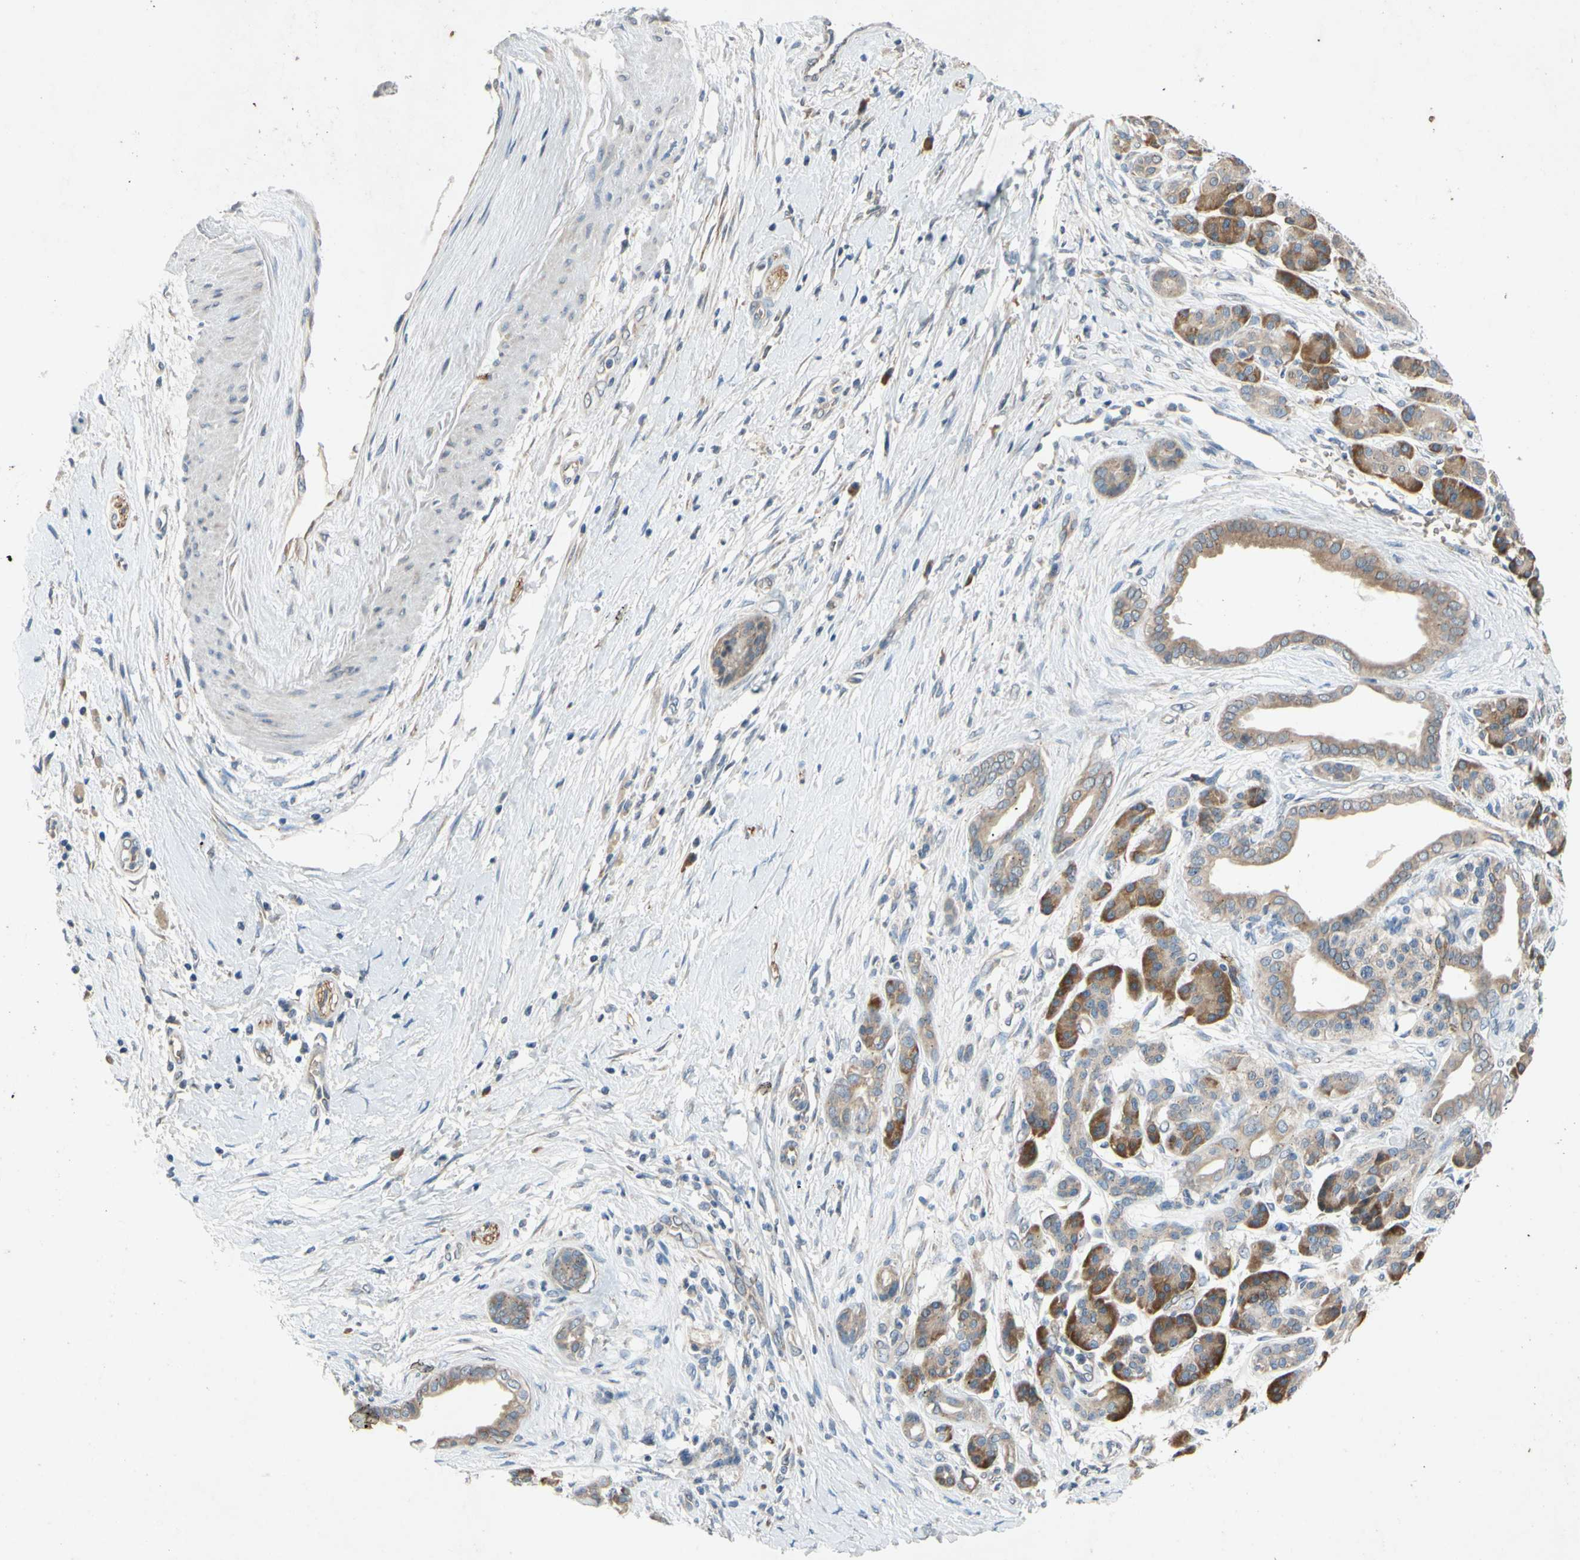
{"staining": {"intensity": "moderate", "quantity": ">75%", "location": "cytoplasmic/membranous"}, "tissue": "pancreatic cancer", "cell_type": "Tumor cells", "image_type": "cancer", "snomed": [{"axis": "morphology", "description": "Adenocarcinoma, NOS"}, {"axis": "topography", "description": "Pancreas"}], "caption": "Pancreatic cancer (adenocarcinoma) stained with DAB immunohistochemistry exhibits medium levels of moderate cytoplasmic/membranous staining in about >75% of tumor cells. (brown staining indicates protein expression, while blue staining denotes nuclei).", "gene": "ADD2", "patient": {"sex": "male", "age": 59}}